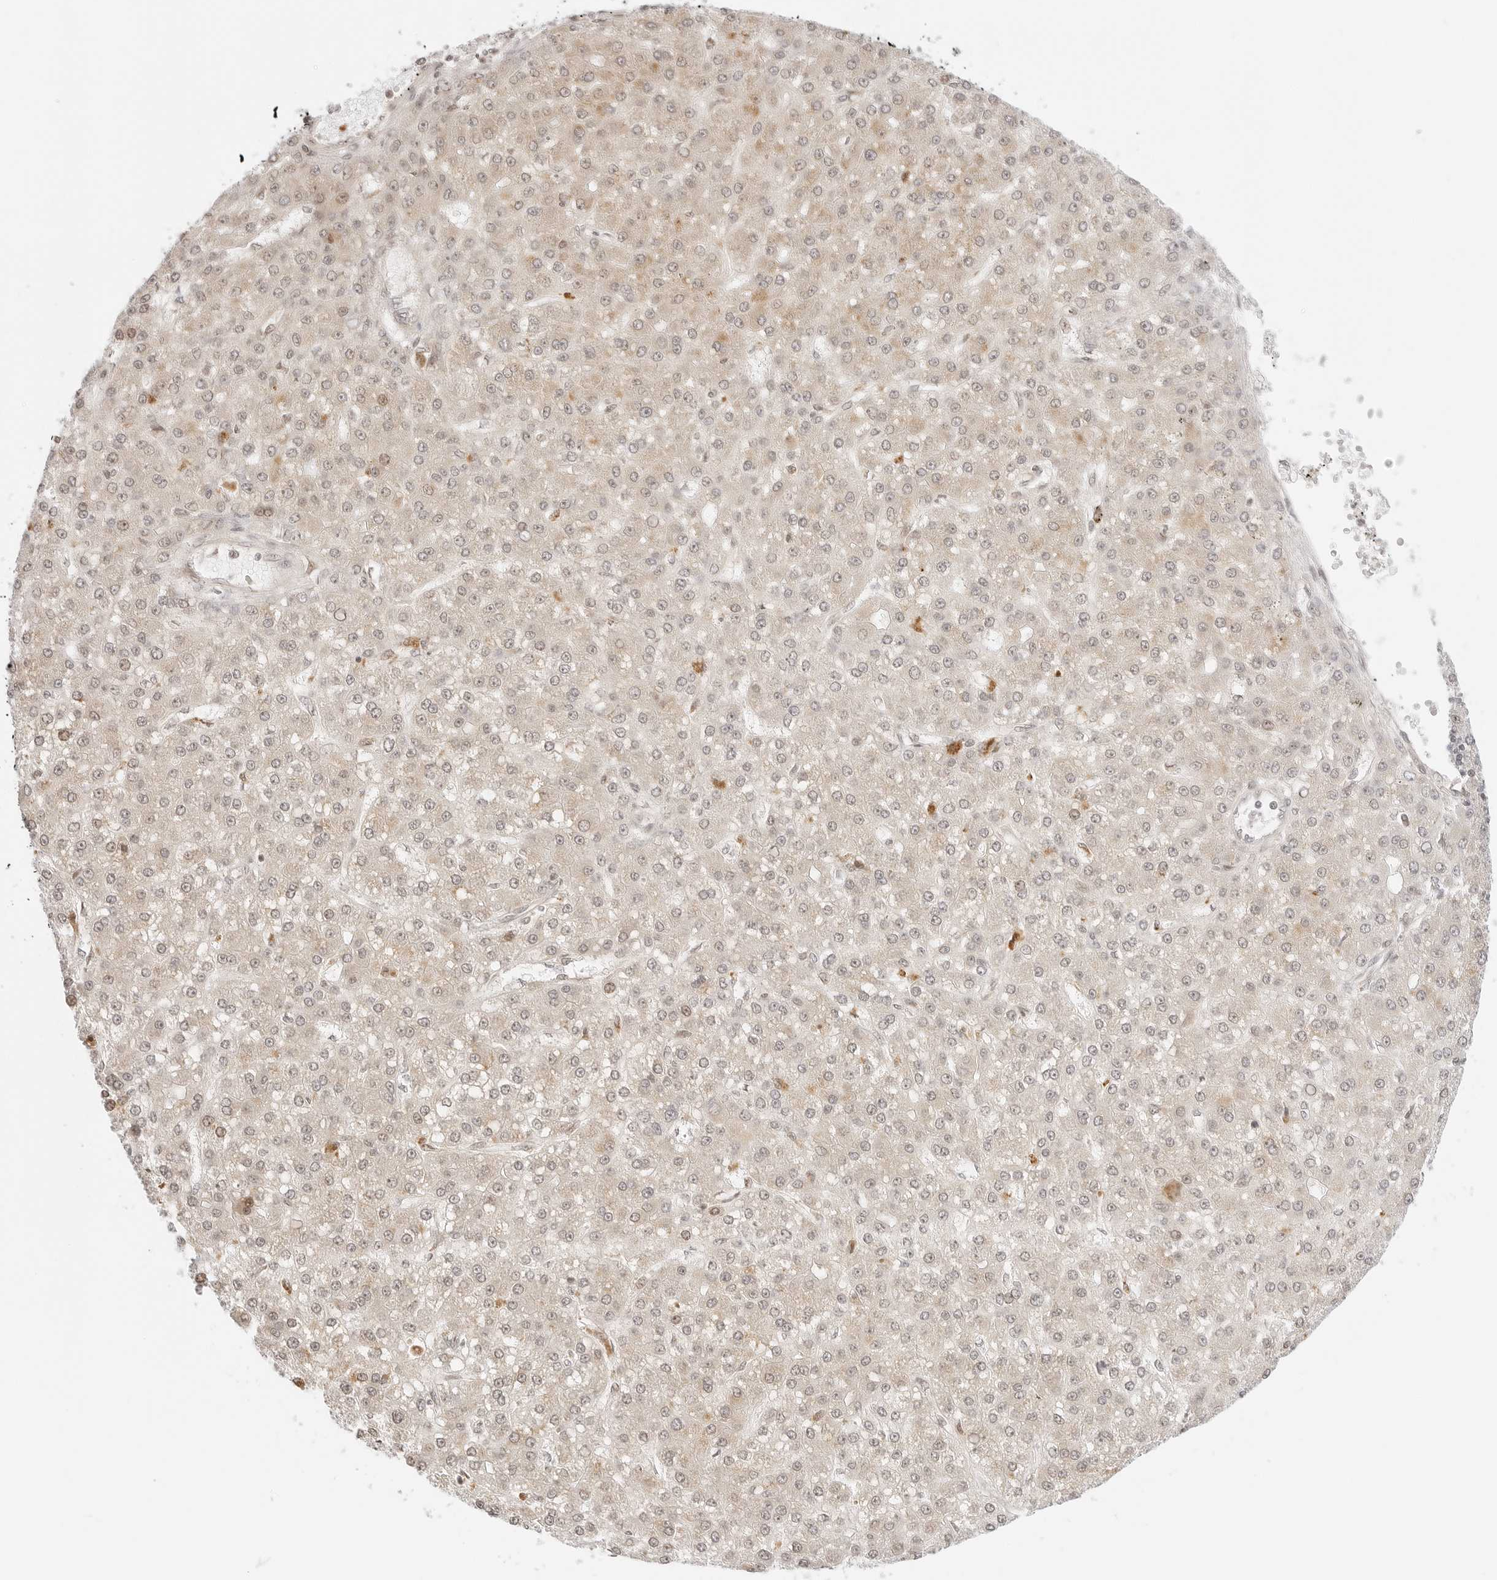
{"staining": {"intensity": "weak", "quantity": "25%-75%", "location": "cytoplasmic/membranous,nuclear"}, "tissue": "liver cancer", "cell_type": "Tumor cells", "image_type": "cancer", "snomed": [{"axis": "morphology", "description": "Carcinoma, Hepatocellular, NOS"}, {"axis": "topography", "description": "Liver"}], "caption": "The micrograph demonstrates immunohistochemical staining of hepatocellular carcinoma (liver). There is weak cytoplasmic/membranous and nuclear positivity is present in approximately 25%-75% of tumor cells.", "gene": "RPS6KL1", "patient": {"sex": "male", "age": 67}}